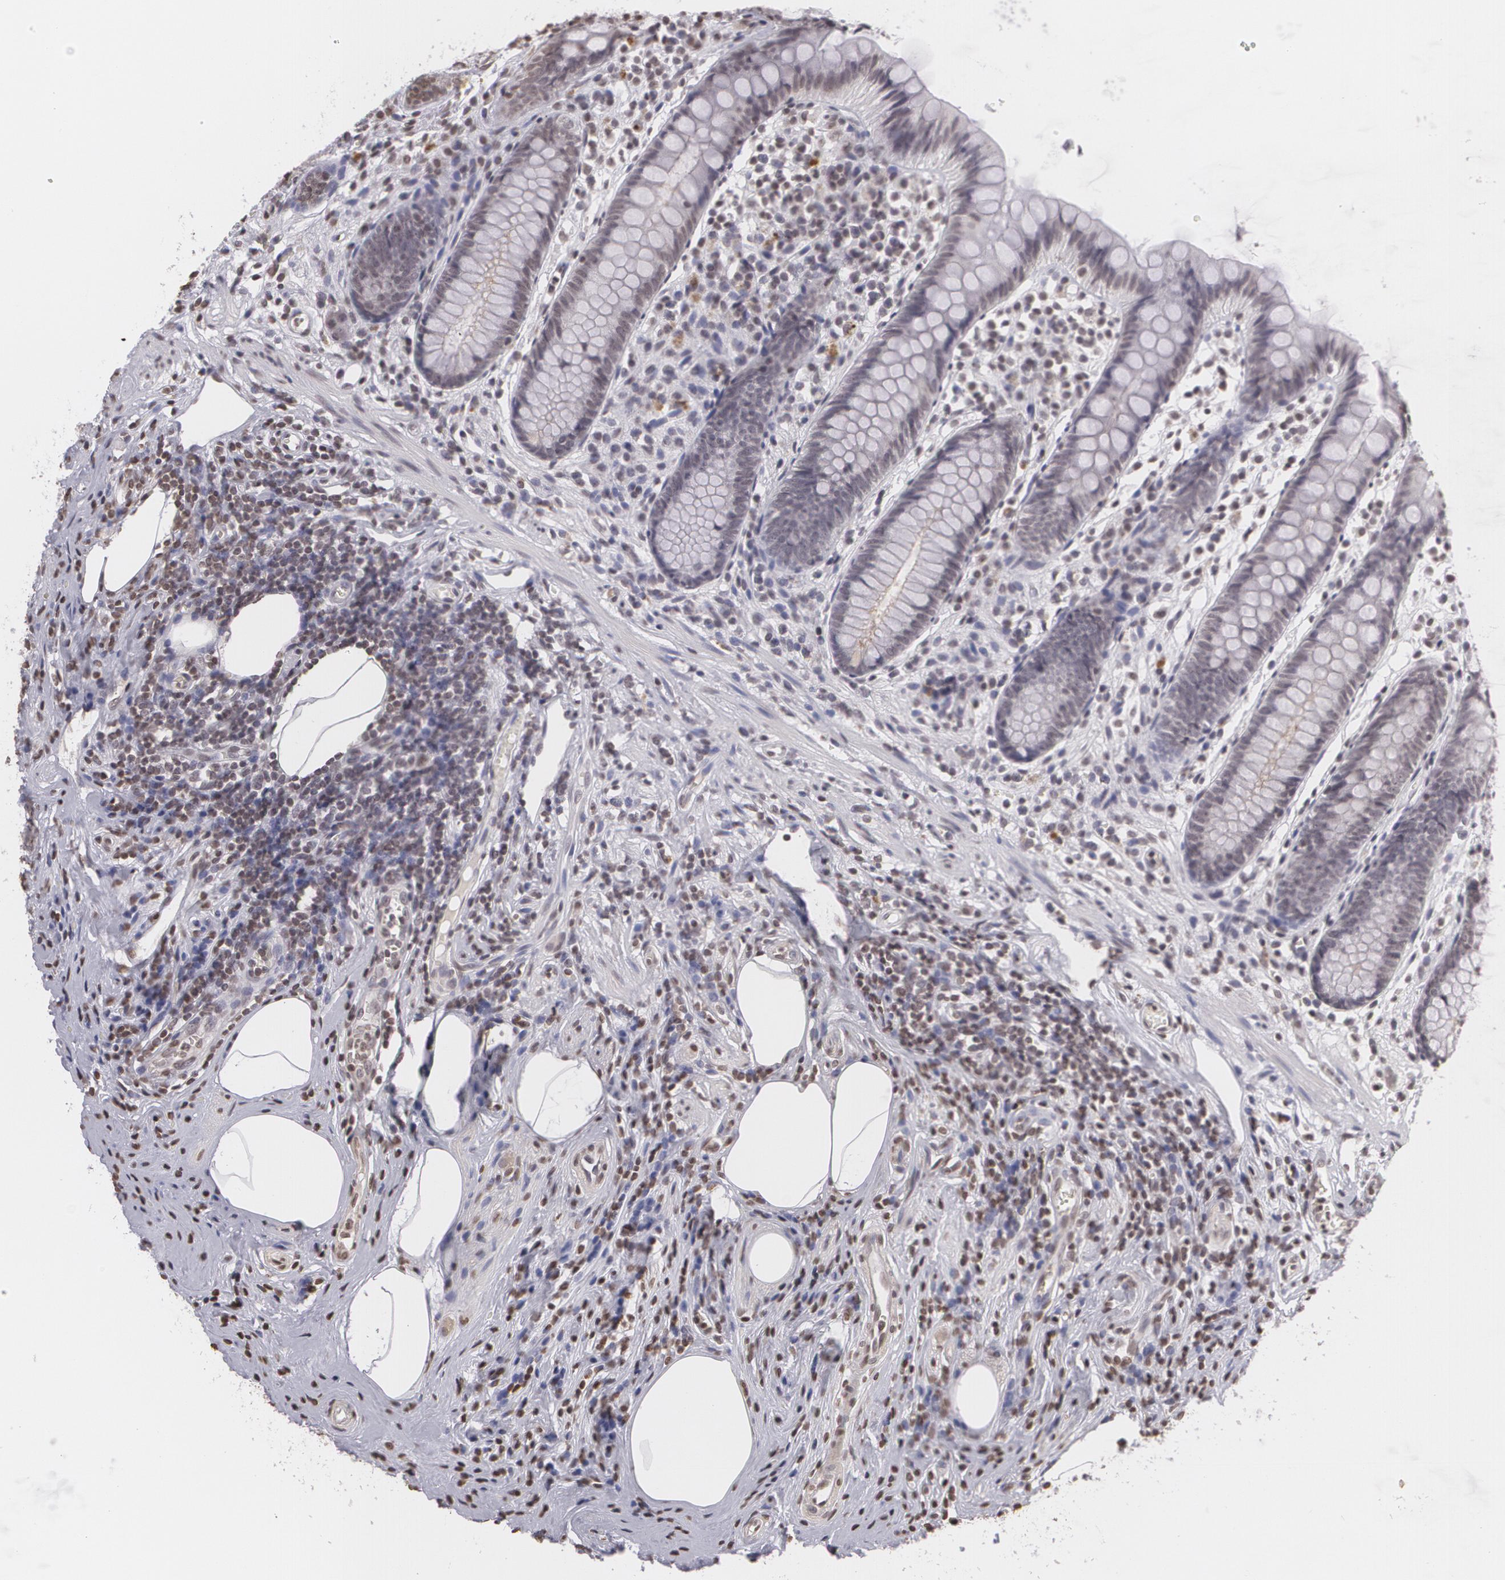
{"staining": {"intensity": "negative", "quantity": "none", "location": "none"}, "tissue": "appendix", "cell_type": "Glandular cells", "image_type": "normal", "snomed": [{"axis": "morphology", "description": "Normal tissue, NOS"}, {"axis": "topography", "description": "Appendix"}], "caption": "Human appendix stained for a protein using immunohistochemistry shows no expression in glandular cells.", "gene": "MUC1", "patient": {"sex": "male", "age": 38}}